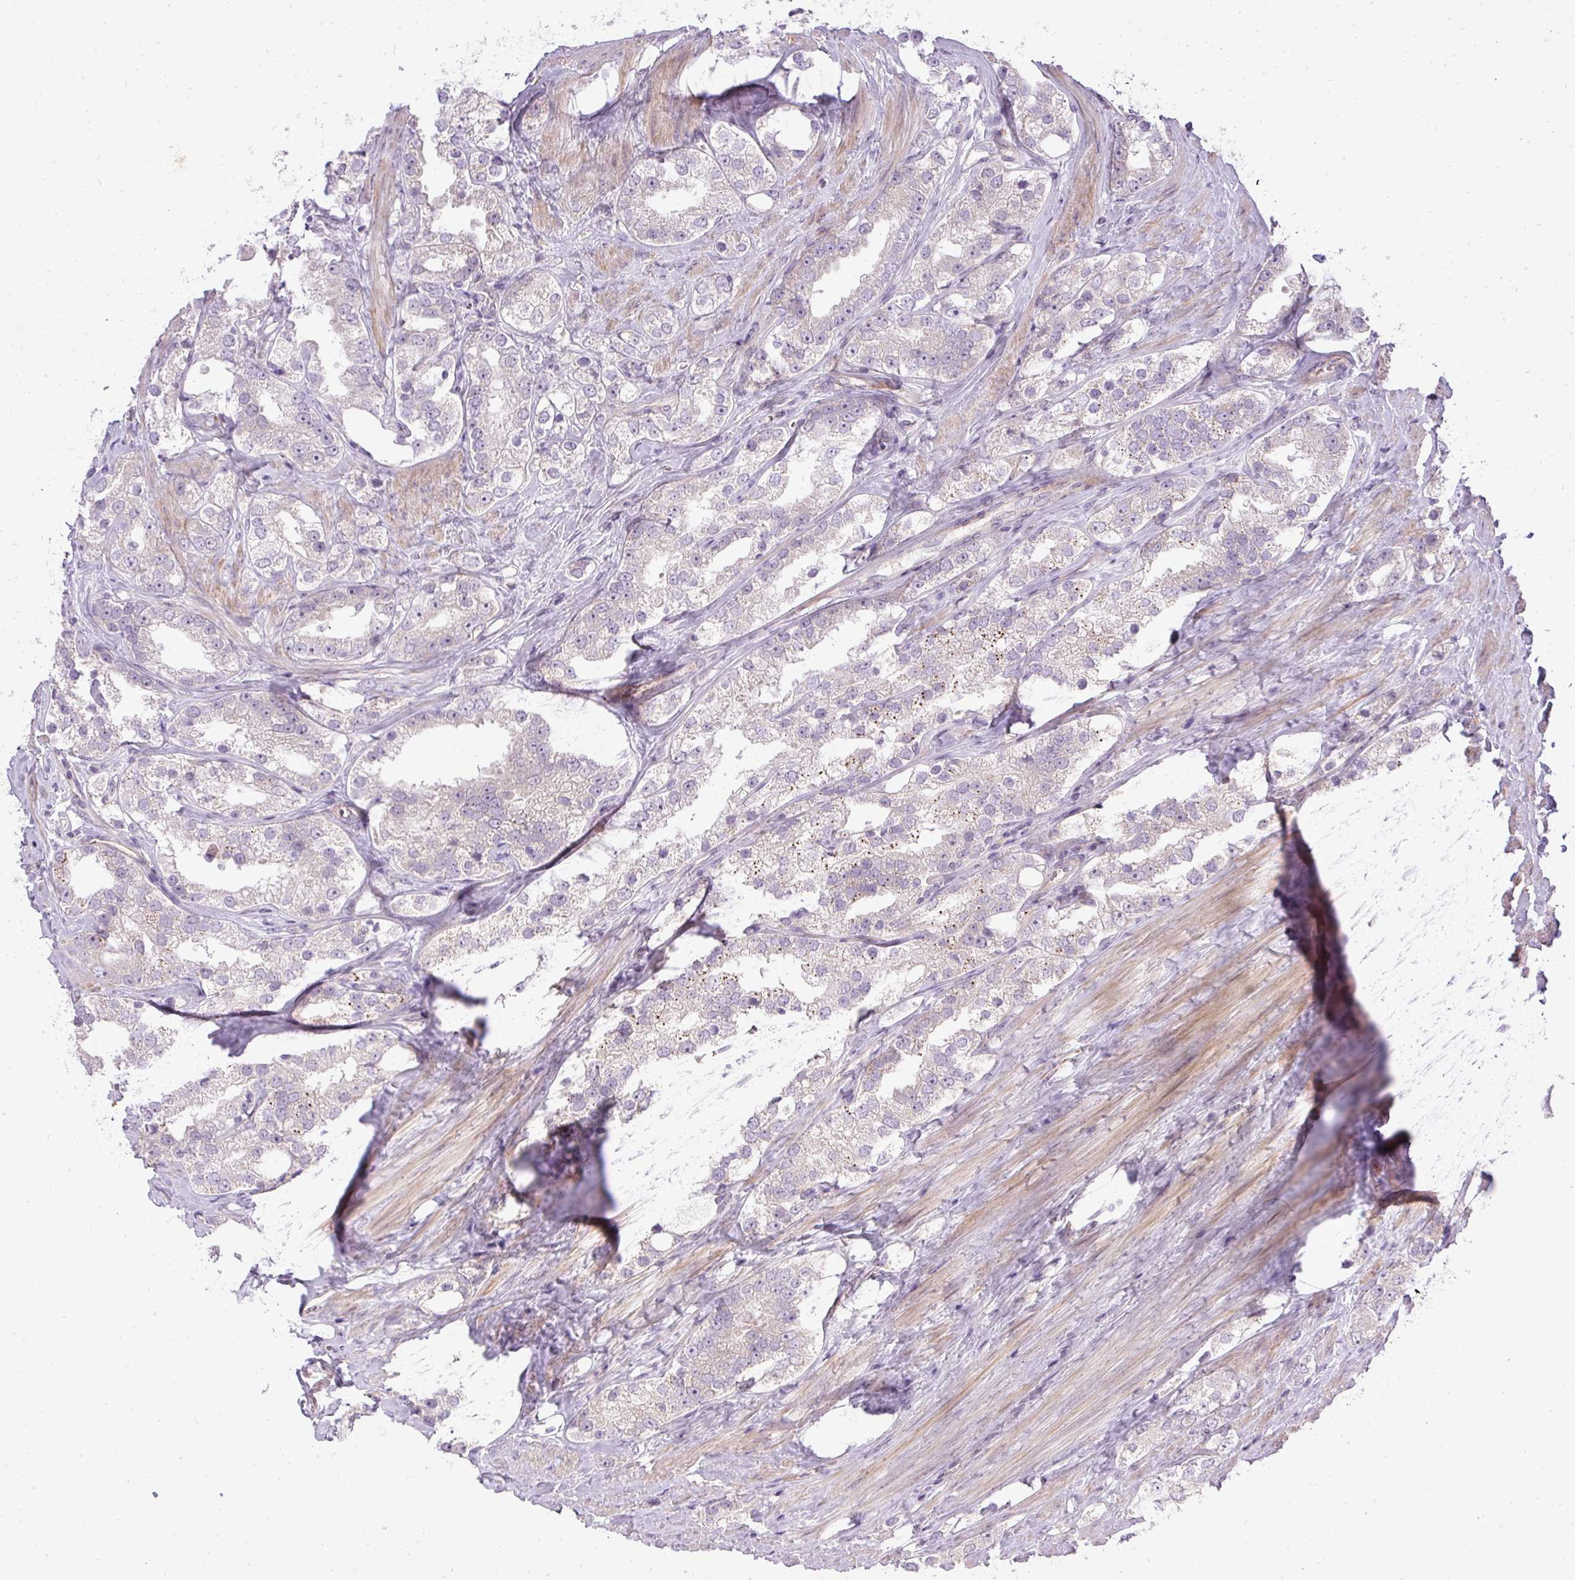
{"staining": {"intensity": "negative", "quantity": "none", "location": "none"}, "tissue": "prostate cancer", "cell_type": "Tumor cells", "image_type": "cancer", "snomed": [{"axis": "morphology", "description": "Adenocarcinoma, NOS"}, {"axis": "topography", "description": "Prostate"}], "caption": "High magnification brightfield microscopy of prostate cancer (adenocarcinoma) stained with DAB (3,3'-diaminobenzidine) (brown) and counterstained with hematoxylin (blue): tumor cells show no significant staining. (DAB (3,3'-diaminobenzidine) immunohistochemistry, high magnification).", "gene": "PDRG1", "patient": {"sex": "male", "age": 79}}